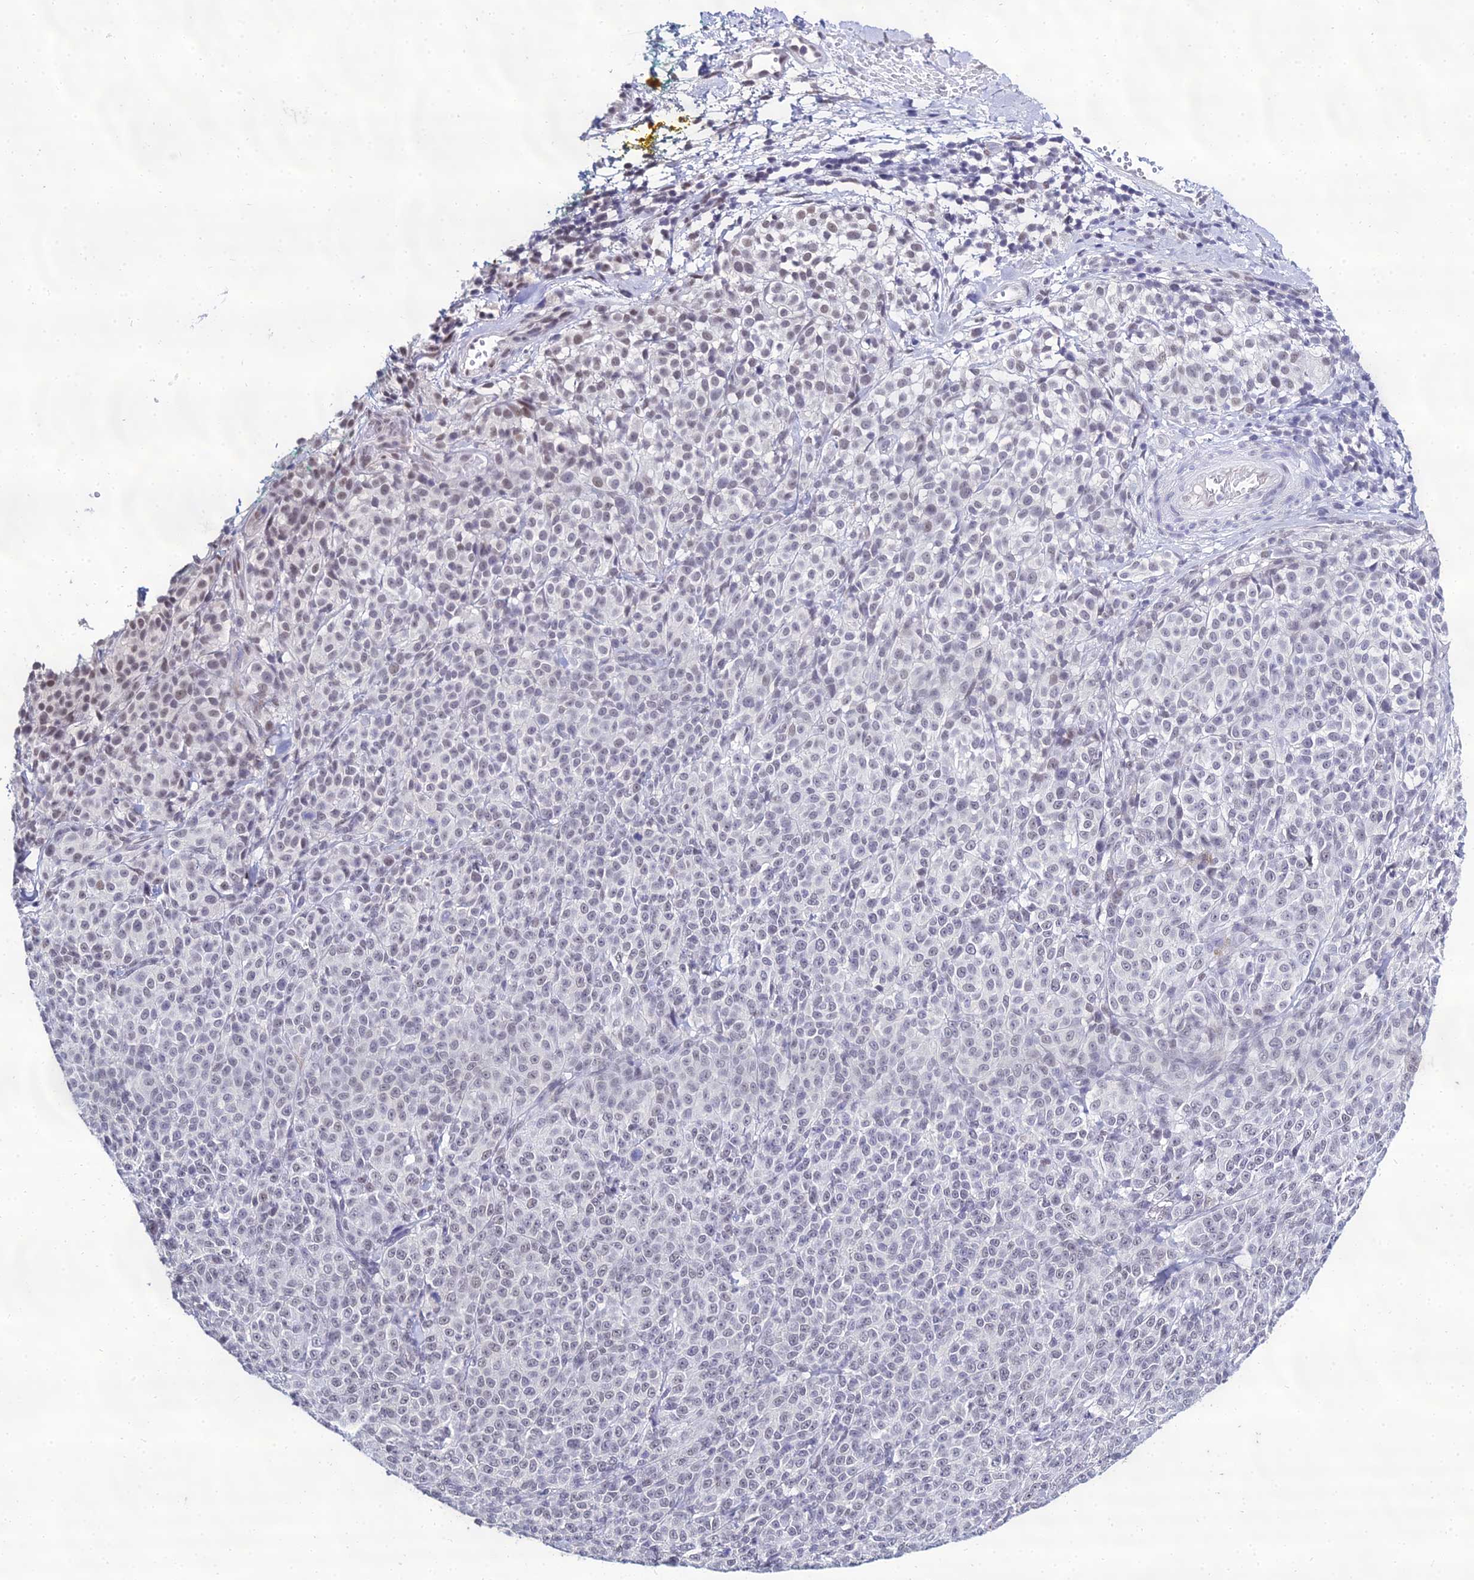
{"staining": {"intensity": "weak", "quantity": "<25%", "location": "nuclear"}, "tissue": "melanoma", "cell_type": "Tumor cells", "image_type": "cancer", "snomed": [{"axis": "morphology", "description": "Normal tissue, NOS"}, {"axis": "morphology", "description": "Malignant melanoma, NOS"}, {"axis": "topography", "description": "Skin"}], "caption": "Human melanoma stained for a protein using immunohistochemistry (IHC) displays no positivity in tumor cells.", "gene": "PPP4R2", "patient": {"sex": "female", "age": 34}}